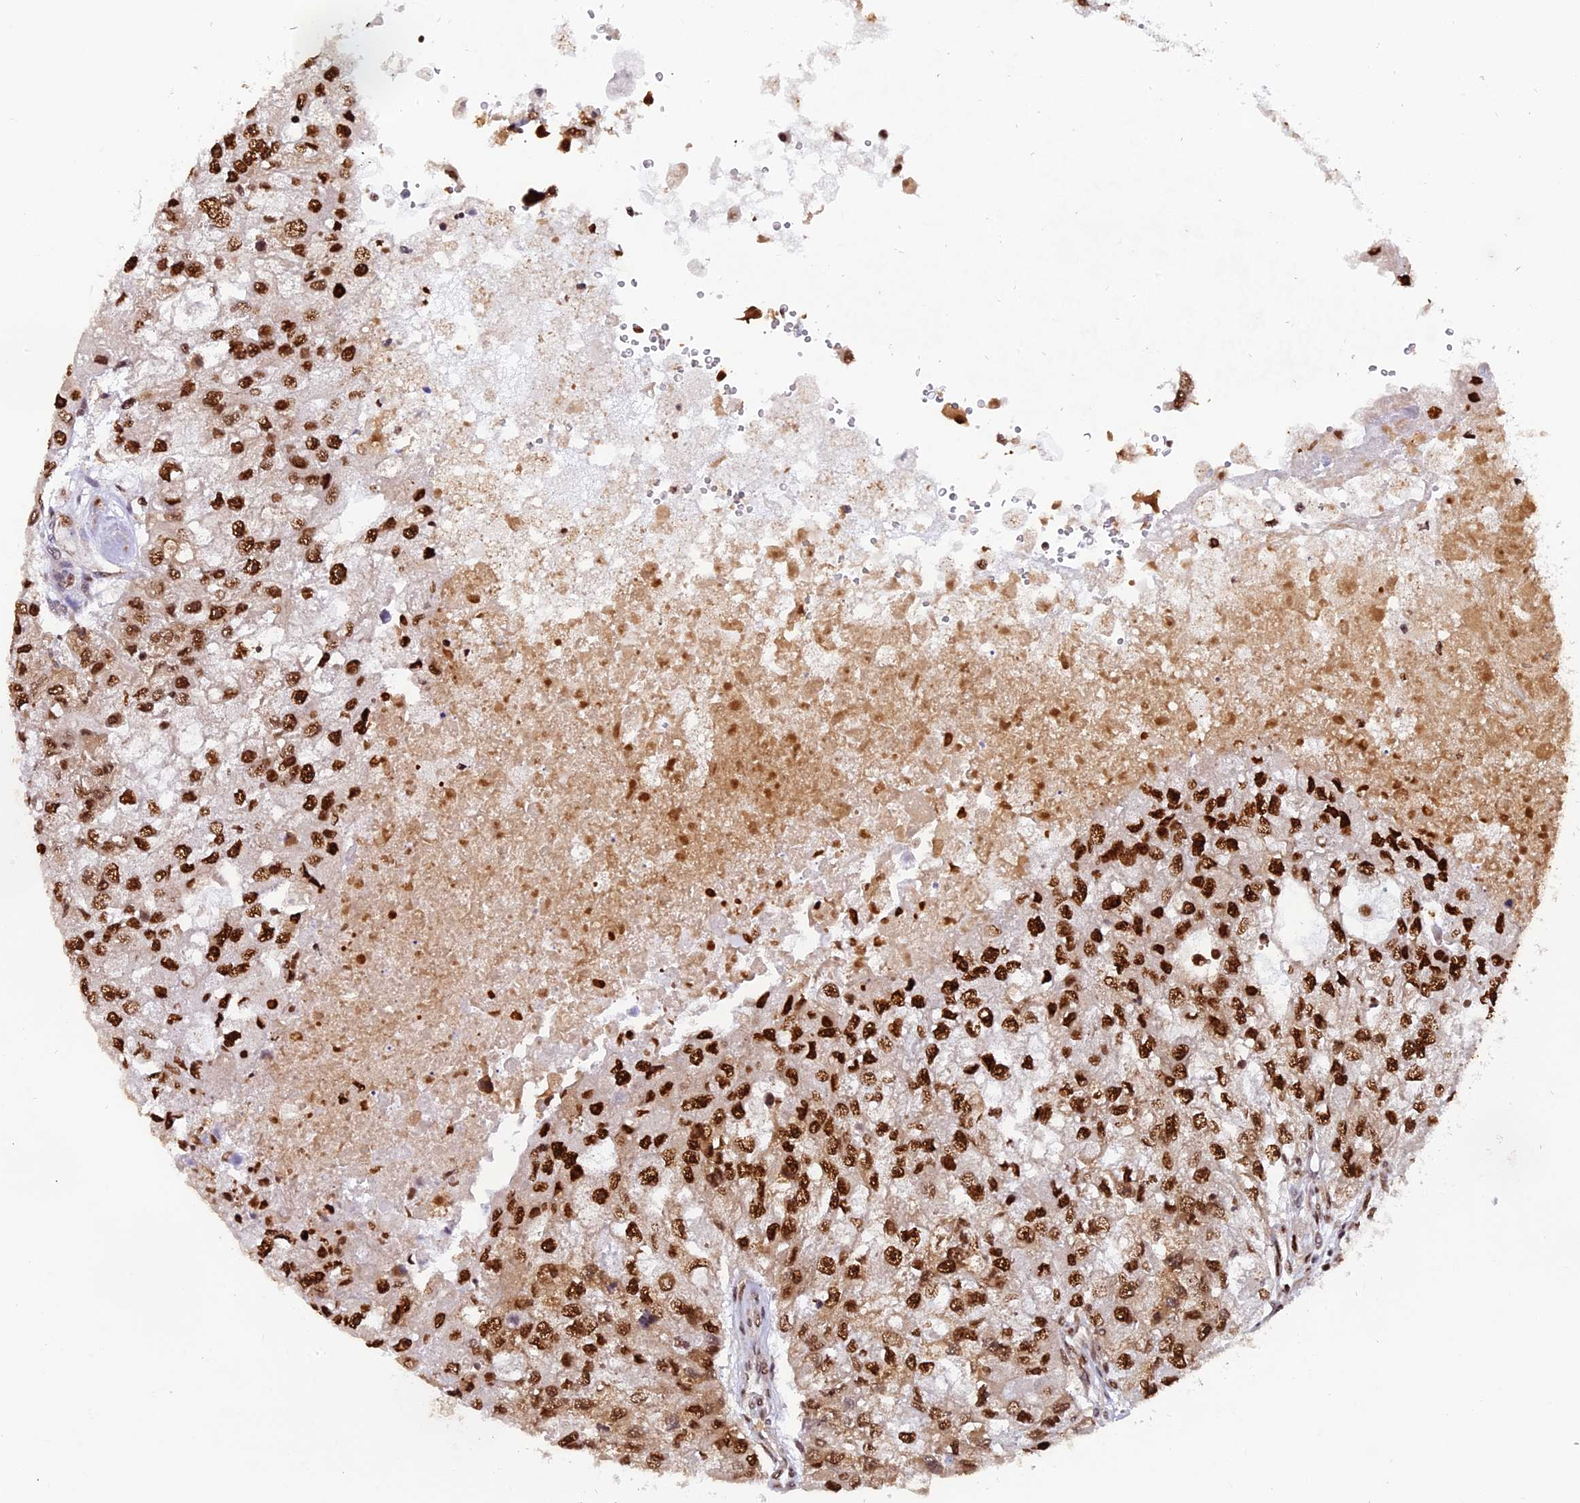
{"staining": {"intensity": "strong", "quantity": ">75%", "location": "nuclear"}, "tissue": "renal cancer", "cell_type": "Tumor cells", "image_type": "cancer", "snomed": [{"axis": "morphology", "description": "Adenocarcinoma, NOS"}, {"axis": "topography", "description": "Kidney"}], "caption": "A high-resolution photomicrograph shows IHC staining of renal cancer, which demonstrates strong nuclear positivity in about >75% of tumor cells.", "gene": "RAMAC", "patient": {"sex": "male", "age": 63}}